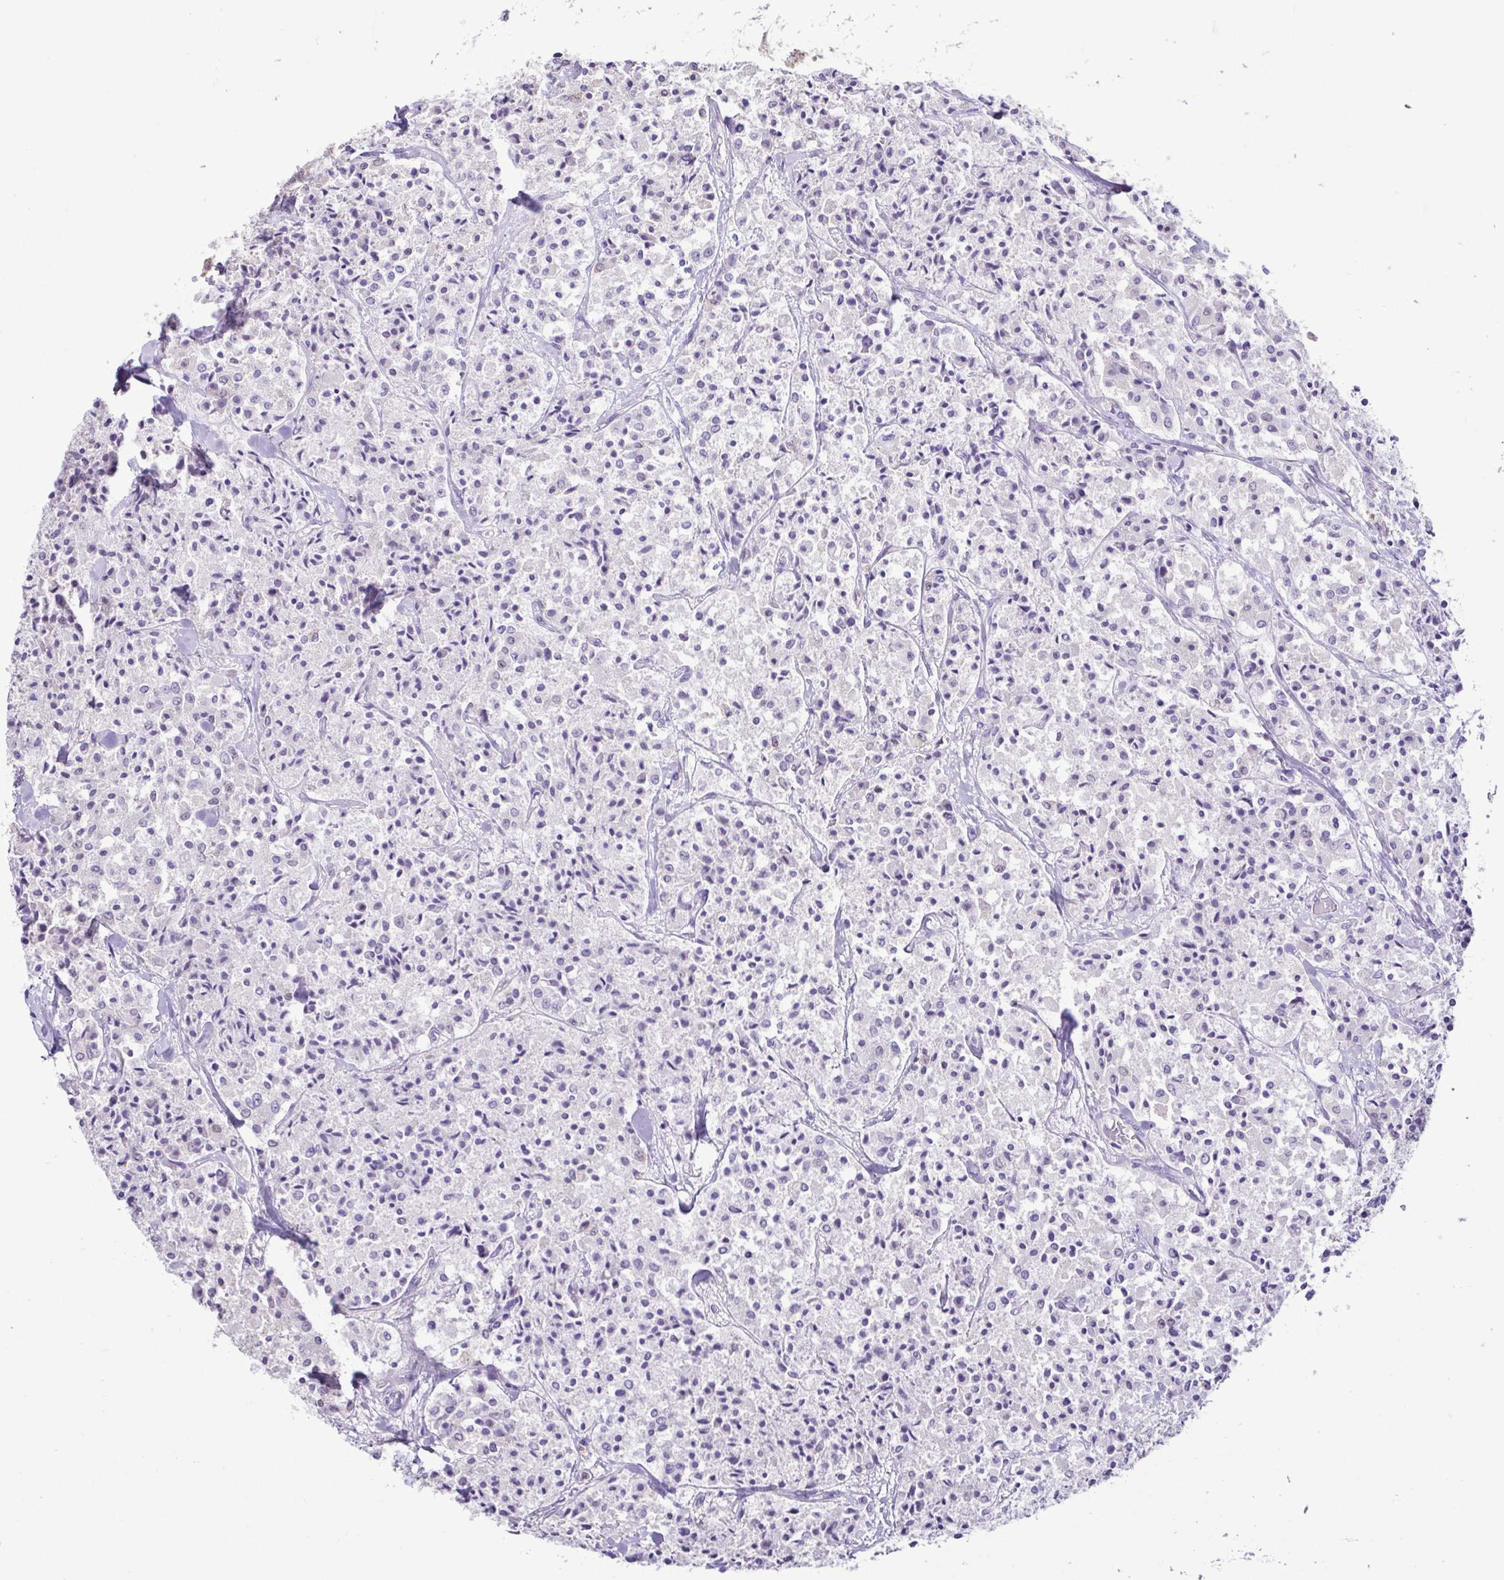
{"staining": {"intensity": "negative", "quantity": "none", "location": "none"}, "tissue": "carcinoid", "cell_type": "Tumor cells", "image_type": "cancer", "snomed": [{"axis": "morphology", "description": "Carcinoid, malignant, NOS"}, {"axis": "topography", "description": "Lung"}], "caption": "Tumor cells show no significant expression in carcinoid.", "gene": "CBY2", "patient": {"sex": "male", "age": 71}}